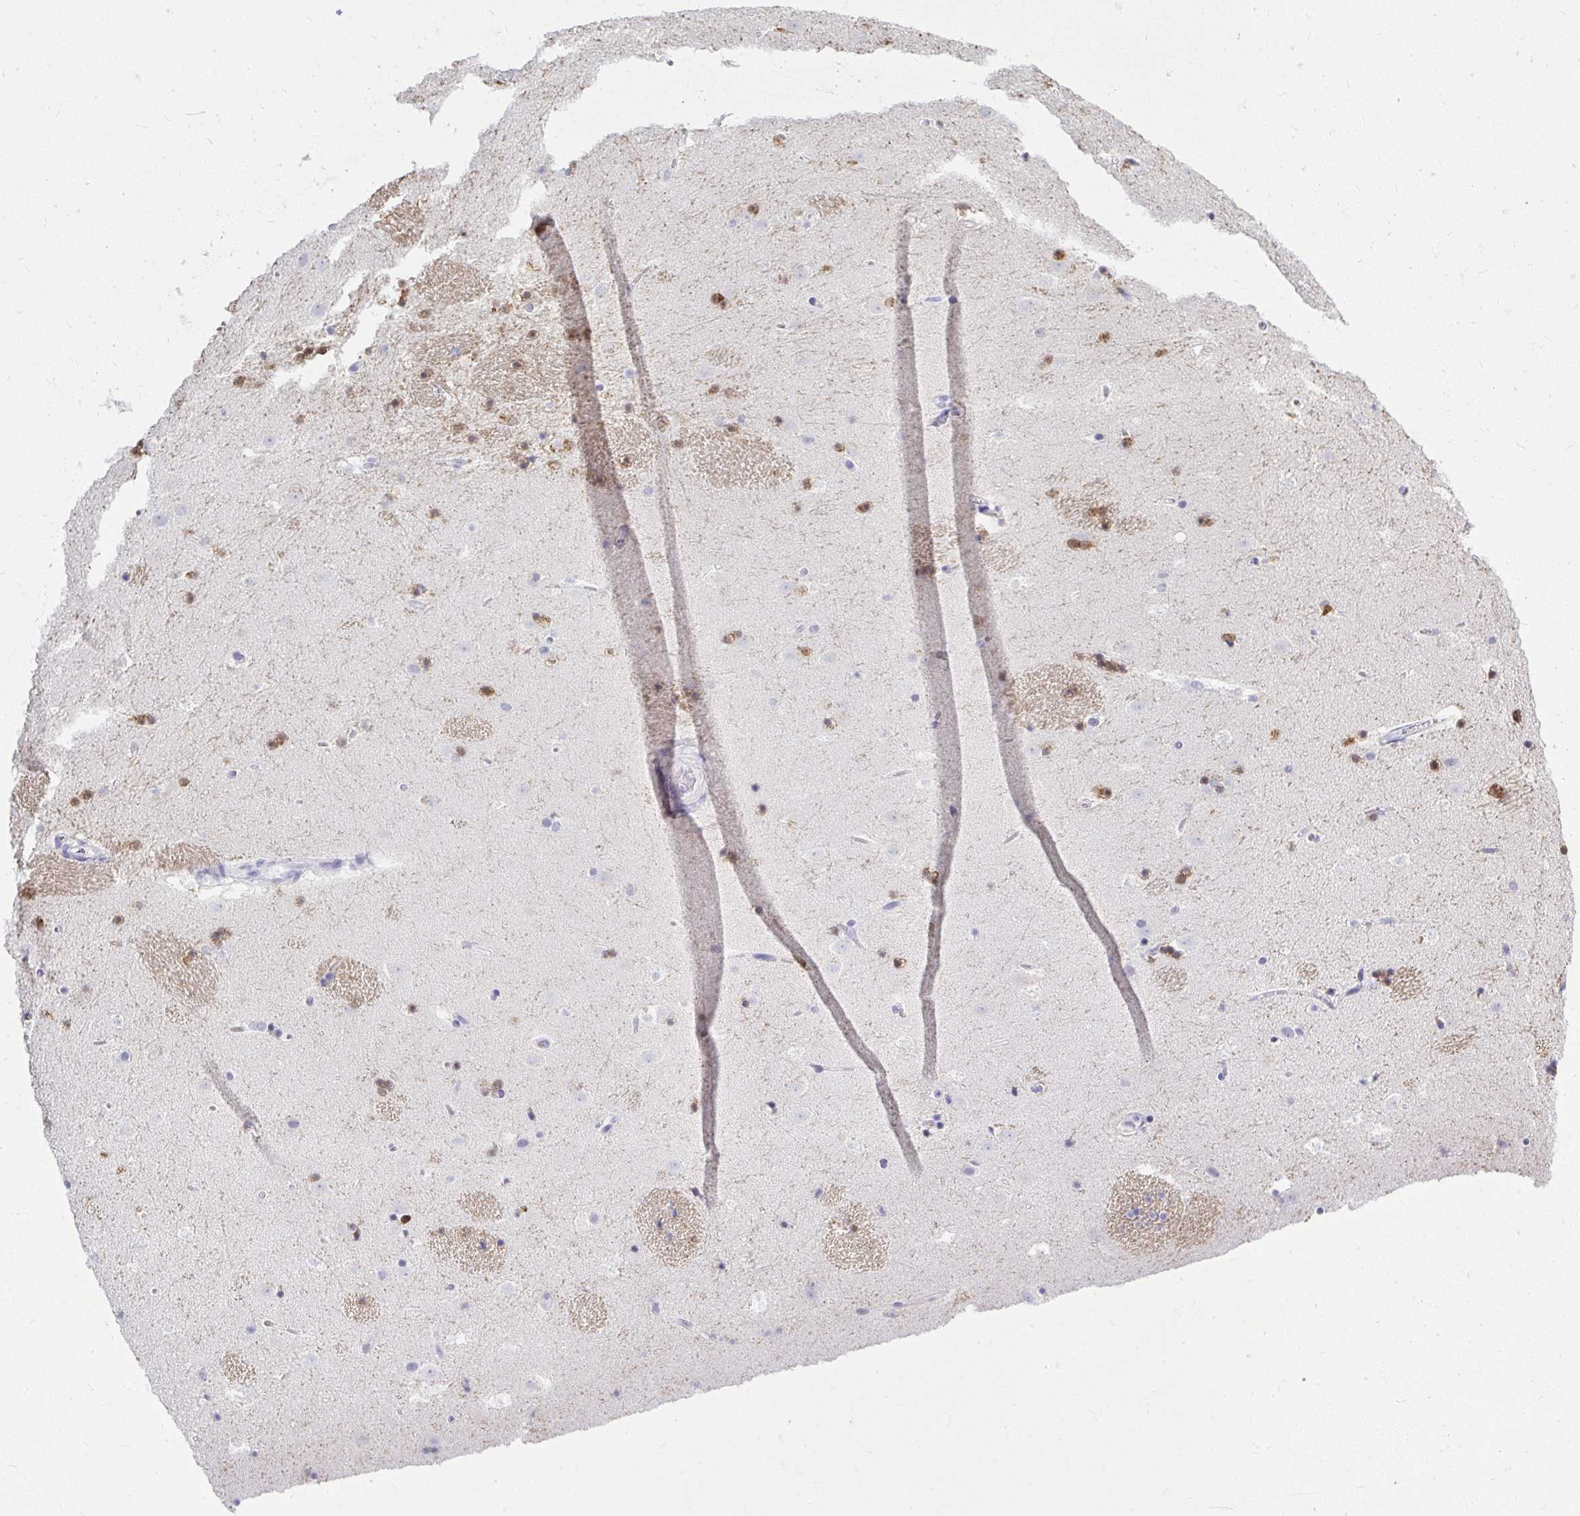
{"staining": {"intensity": "strong", "quantity": "<25%", "location": "cytoplasmic/membranous"}, "tissue": "caudate", "cell_type": "Glial cells", "image_type": "normal", "snomed": [{"axis": "morphology", "description": "Normal tissue, NOS"}, {"axis": "topography", "description": "Lateral ventricle wall"}], "caption": "The histopathology image exhibits immunohistochemical staining of normal caudate. There is strong cytoplasmic/membranous positivity is seen in approximately <25% of glial cells. The staining is performed using DAB brown chromogen to label protein expression. The nuclei are counter-stained blue using hematoxylin.", "gene": "QDPR", "patient": {"sex": "male", "age": 37}}